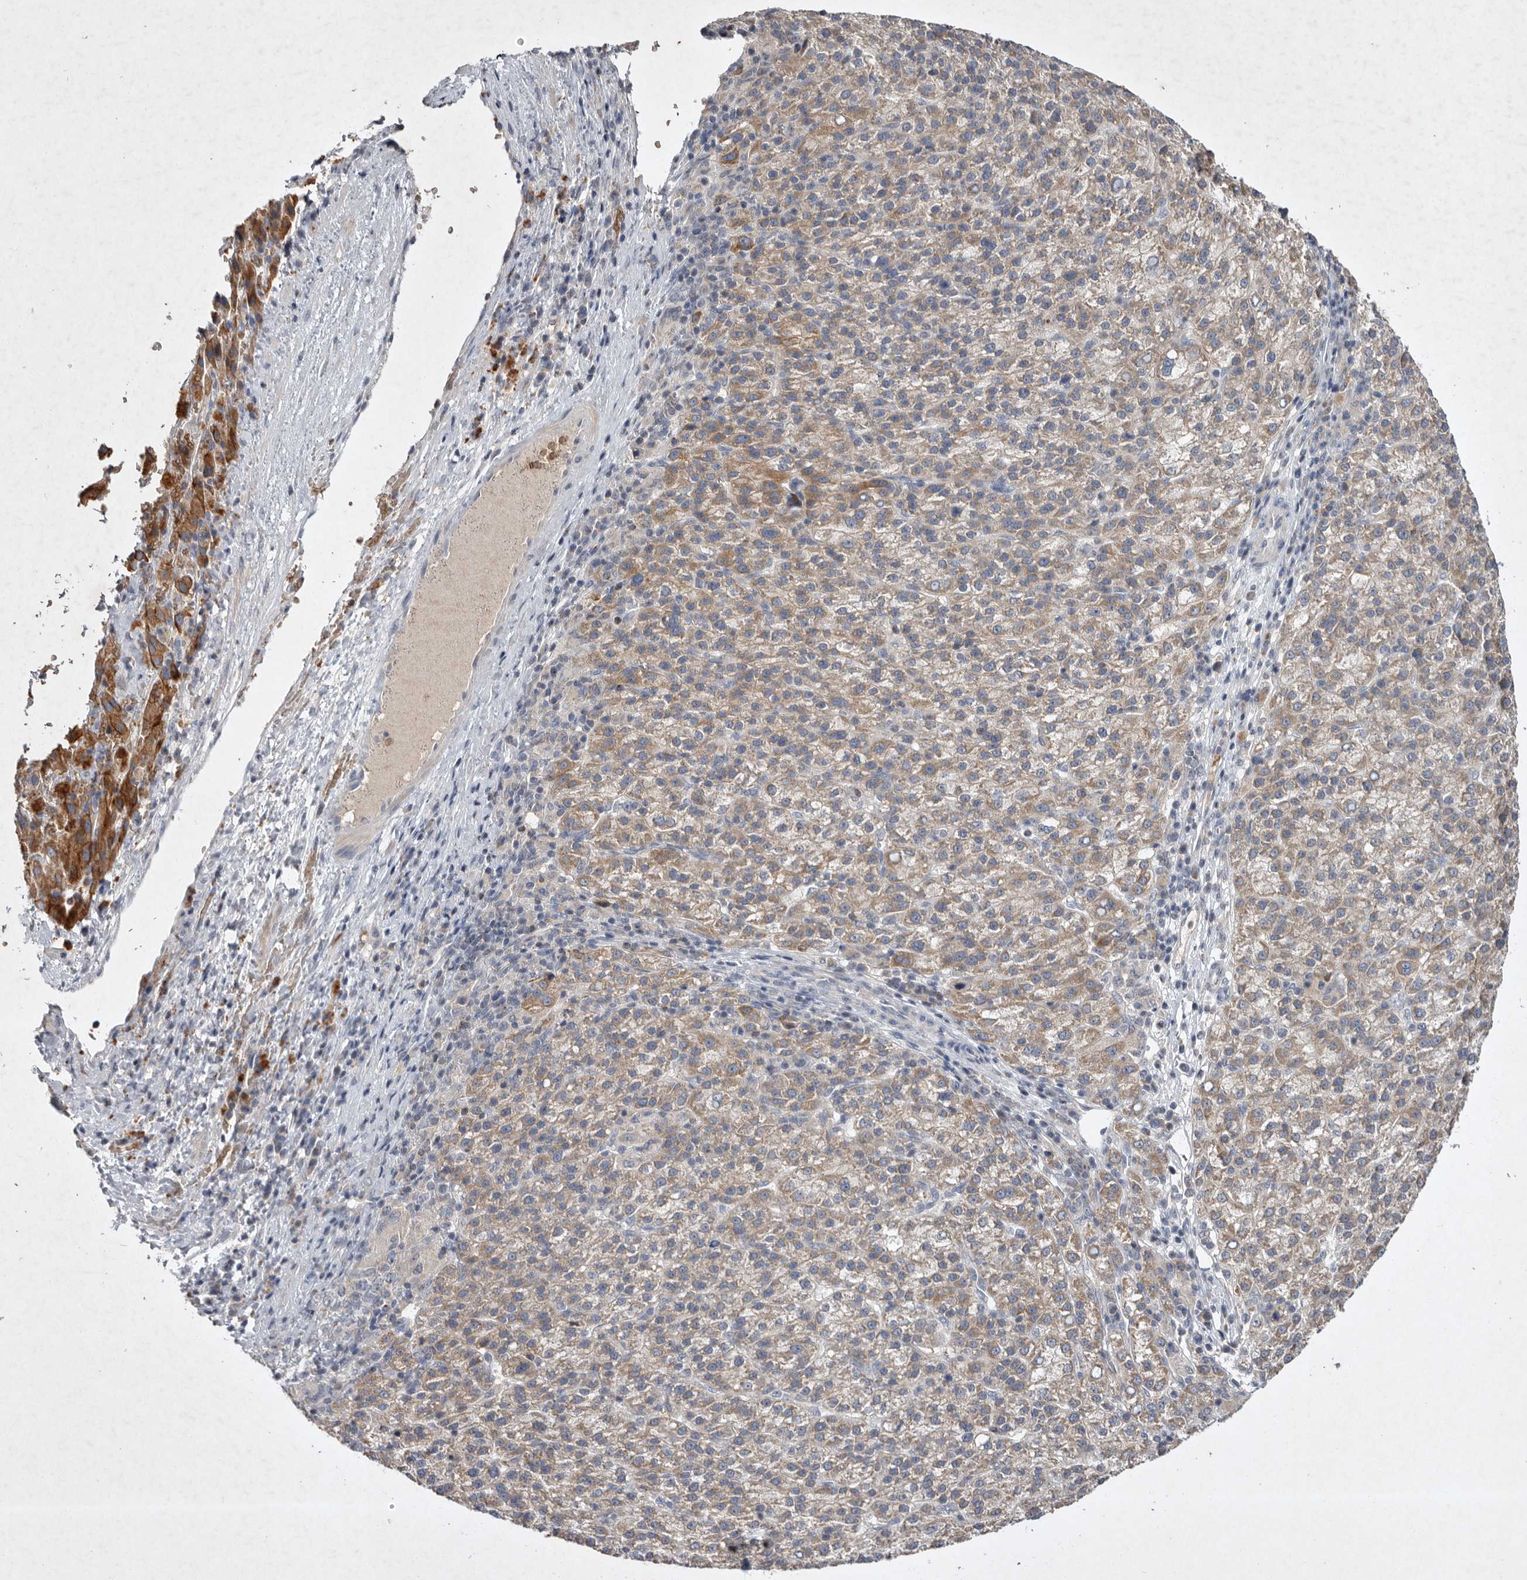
{"staining": {"intensity": "weak", "quantity": "25%-75%", "location": "cytoplasmic/membranous"}, "tissue": "liver cancer", "cell_type": "Tumor cells", "image_type": "cancer", "snomed": [{"axis": "morphology", "description": "Carcinoma, Hepatocellular, NOS"}, {"axis": "topography", "description": "Liver"}], "caption": "Hepatocellular carcinoma (liver) was stained to show a protein in brown. There is low levels of weak cytoplasmic/membranous positivity in about 25%-75% of tumor cells.", "gene": "TNFSF14", "patient": {"sex": "female", "age": 58}}